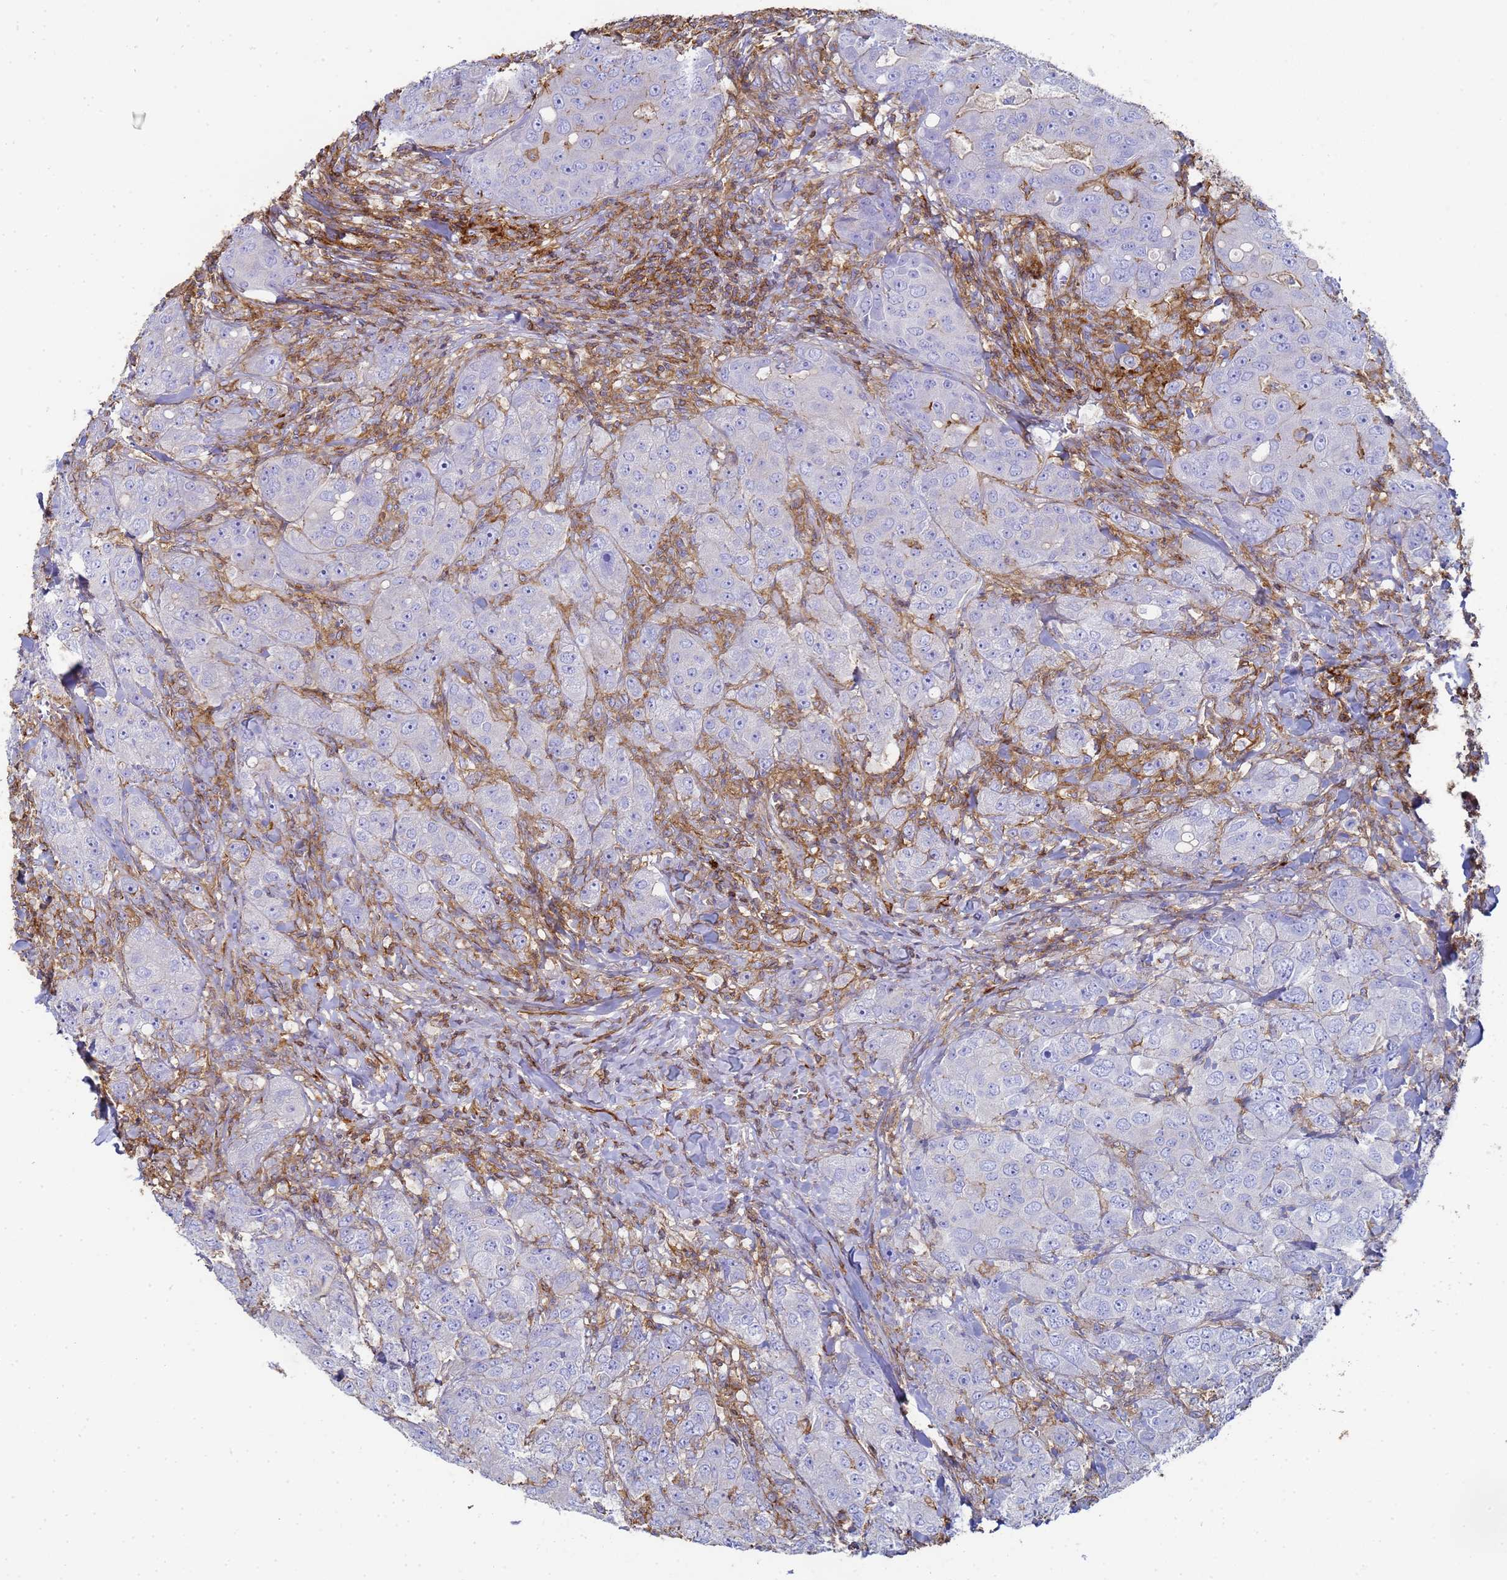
{"staining": {"intensity": "moderate", "quantity": "<25%", "location": "cytoplasmic/membranous"}, "tissue": "breast cancer", "cell_type": "Tumor cells", "image_type": "cancer", "snomed": [{"axis": "morphology", "description": "Duct carcinoma"}, {"axis": "topography", "description": "Breast"}], "caption": "DAB (3,3'-diaminobenzidine) immunohistochemical staining of human intraductal carcinoma (breast) demonstrates moderate cytoplasmic/membranous protein expression in approximately <25% of tumor cells.", "gene": "ACTB", "patient": {"sex": "female", "age": 43}}